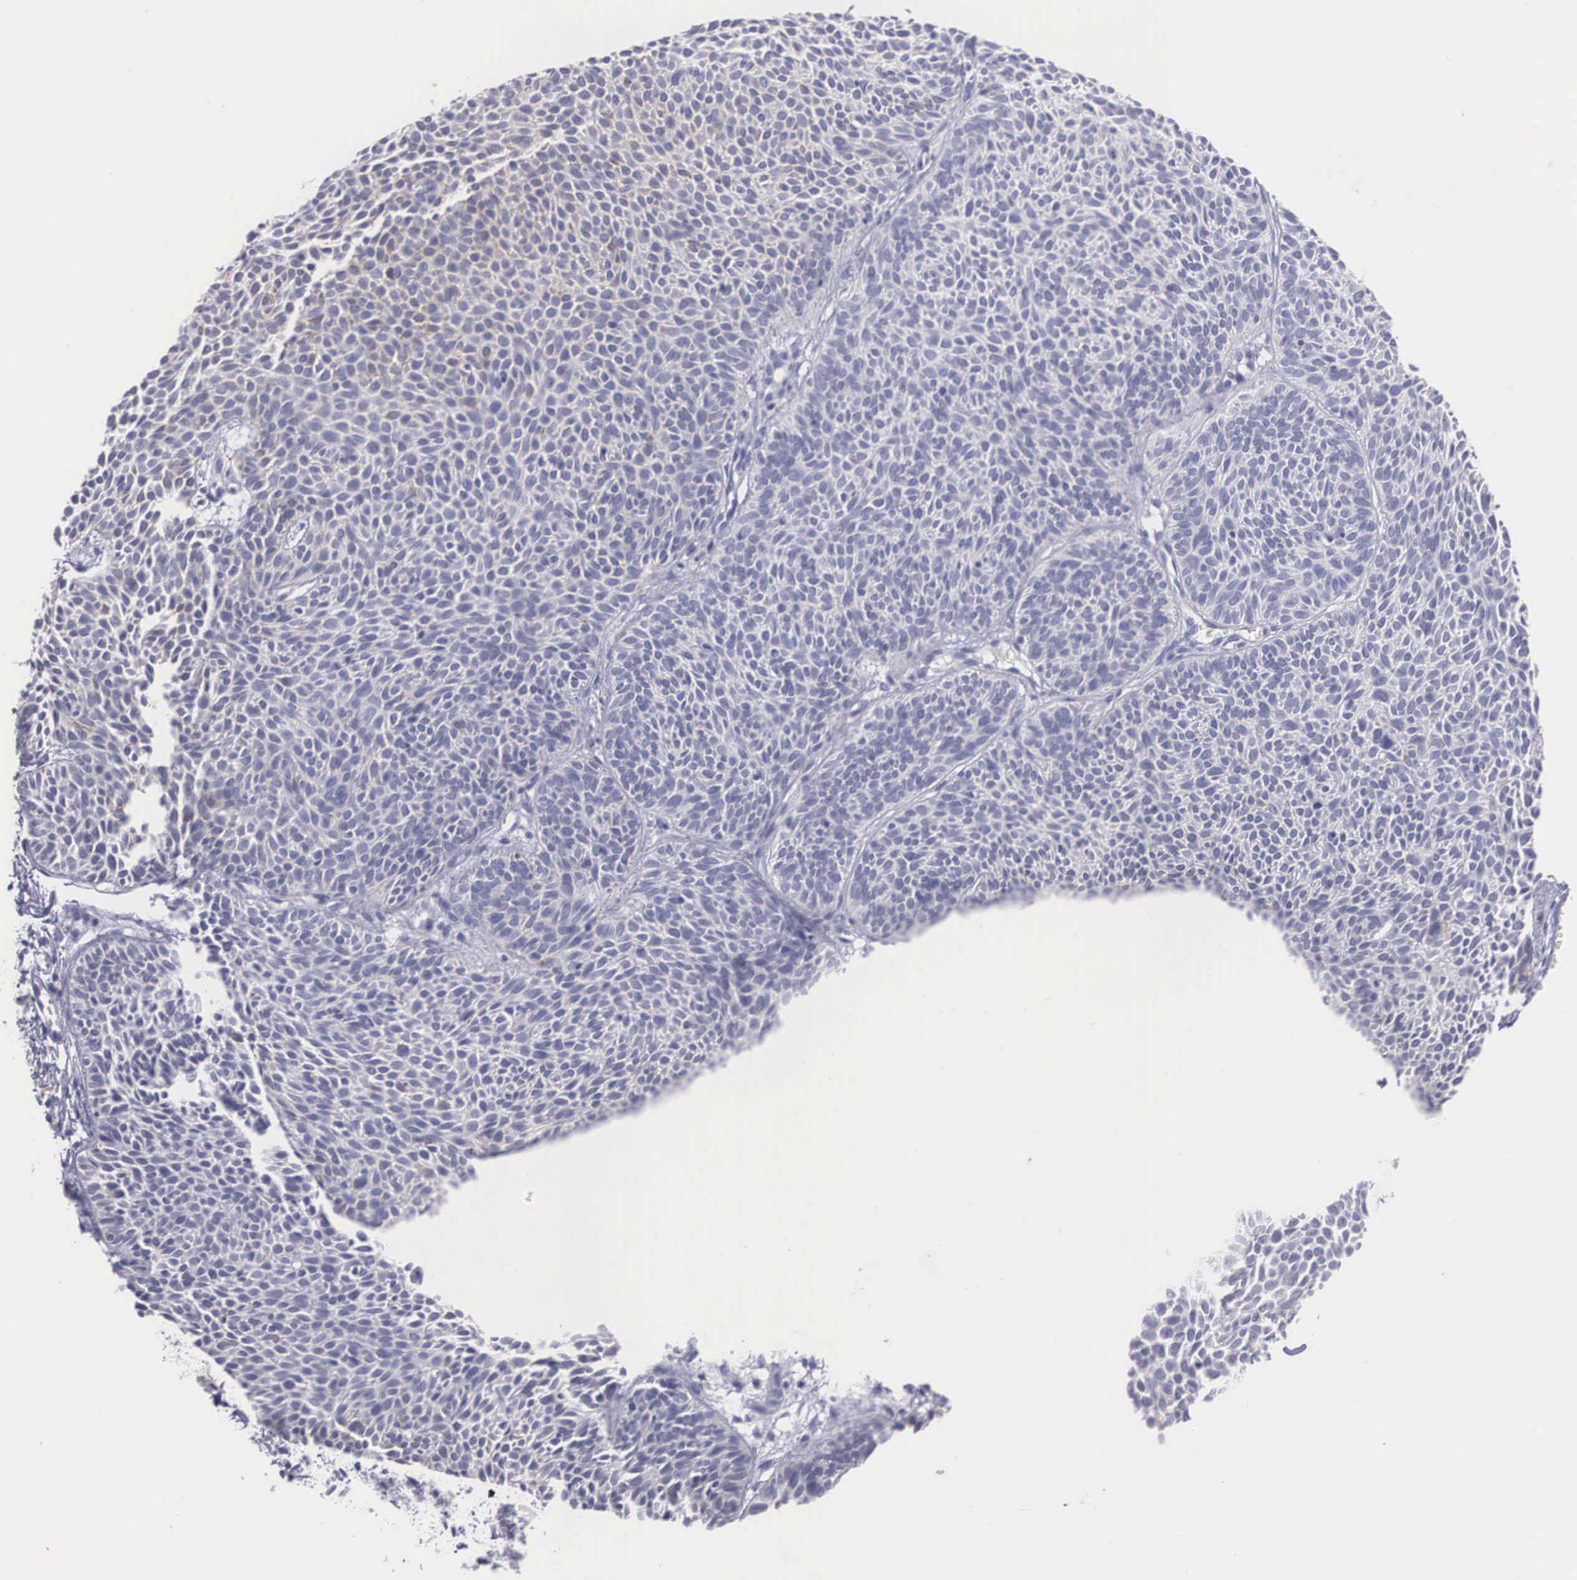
{"staining": {"intensity": "weak", "quantity": "25%-75%", "location": "cytoplasmic/membranous"}, "tissue": "skin cancer", "cell_type": "Tumor cells", "image_type": "cancer", "snomed": [{"axis": "morphology", "description": "Basal cell carcinoma"}, {"axis": "topography", "description": "Skin"}], "caption": "Weak cytoplasmic/membranous staining is appreciated in about 25%-75% of tumor cells in skin cancer (basal cell carcinoma).", "gene": "REPS2", "patient": {"sex": "male", "age": 84}}